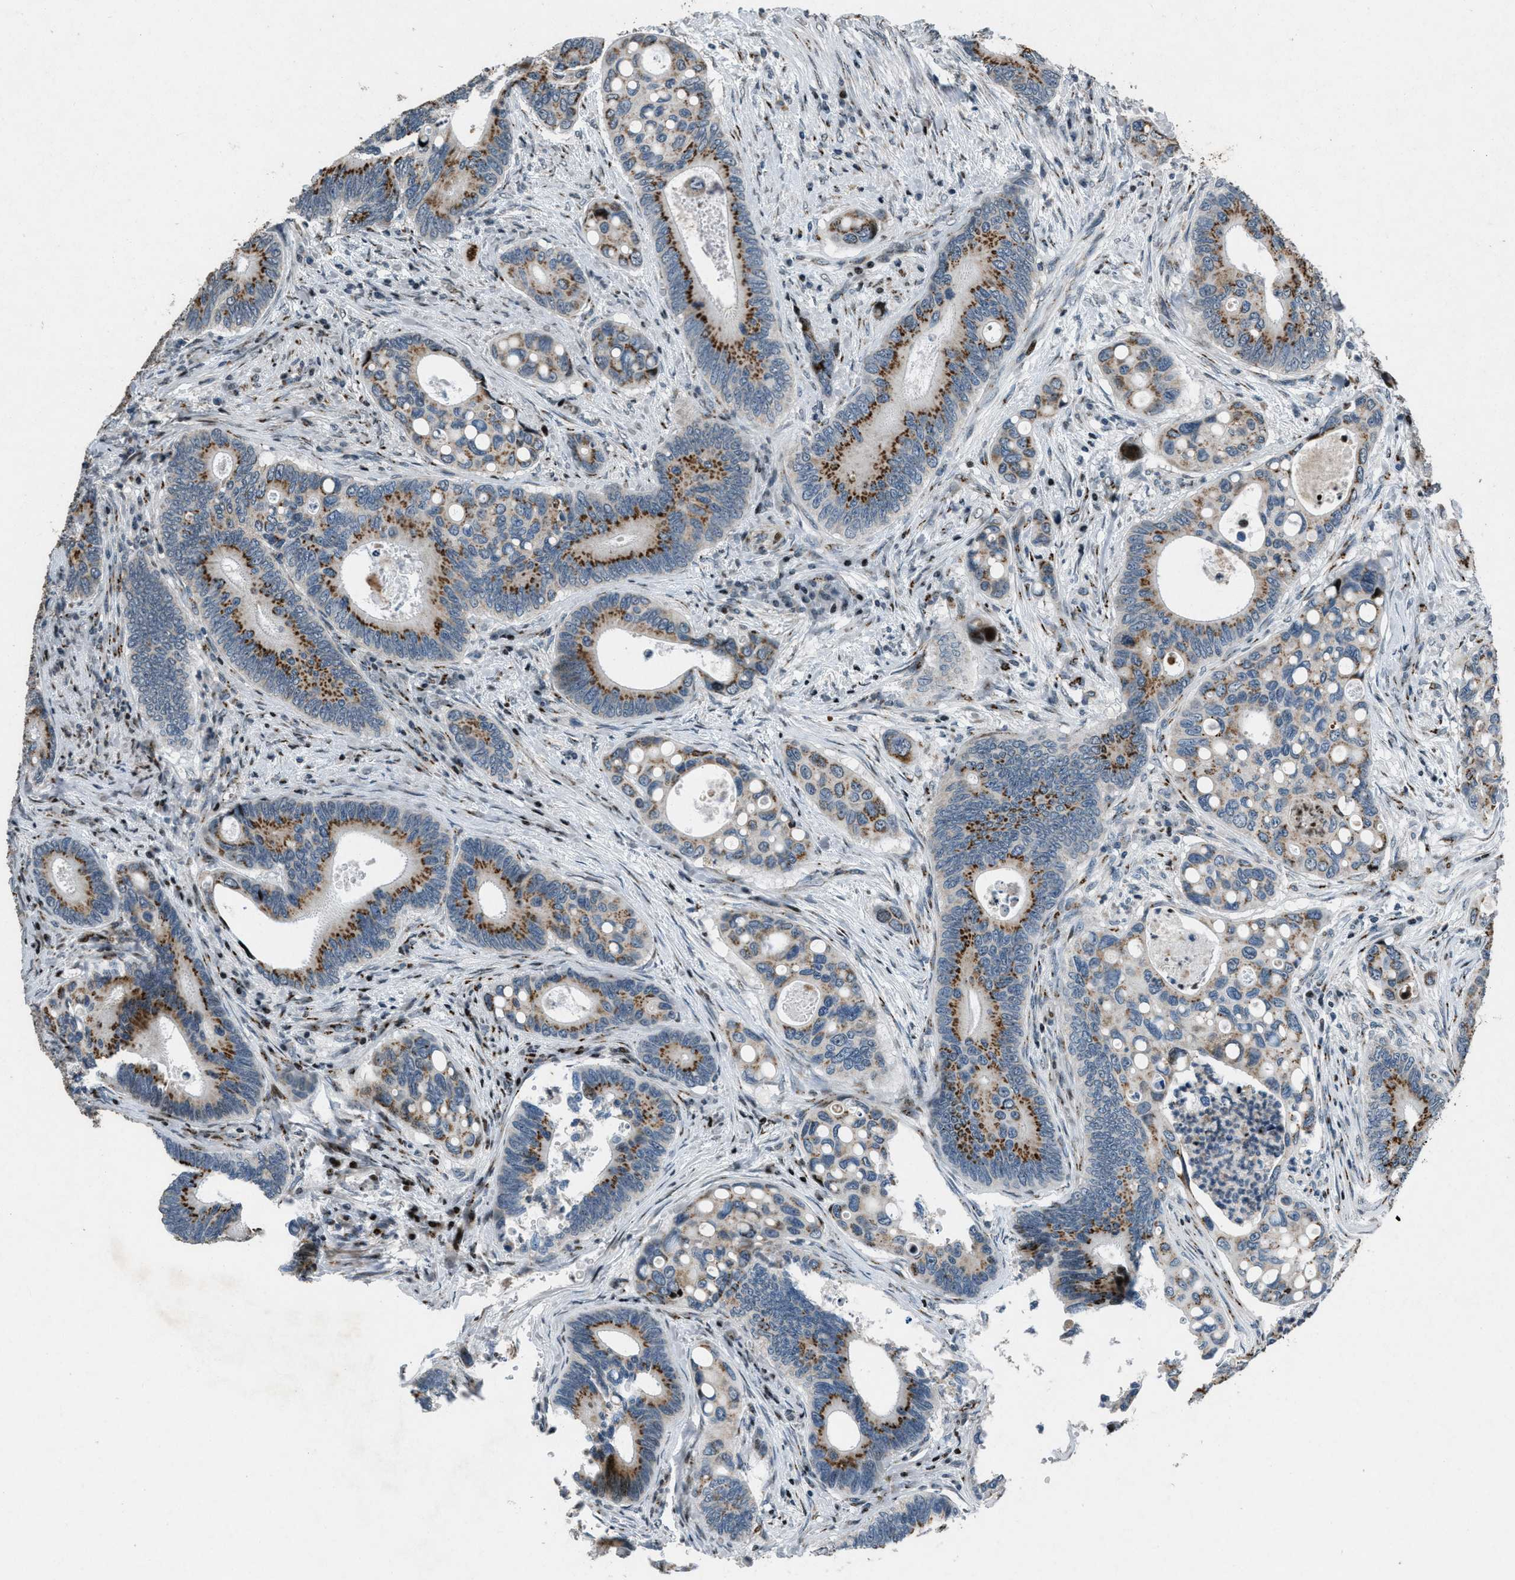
{"staining": {"intensity": "strong", "quantity": ">75%", "location": "cytoplasmic/membranous"}, "tissue": "colorectal cancer", "cell_type": "Tumor cells", "image_type": "cancer", "snomed": [{"axis": "morphology", "description": "Inflammation, NOS"}, {"axis": "morphology", "description": "Adenocarcinoma, NOS"}, {"axis": "topography", "description": "Colon"}], "caption": "Protein expression analysis of human colorectal adenocarcinoma reveals strong cytoplasmic/membranous expression in approximately >75% of tumor cells. The protein of interest is shown in brown color, while the nuclei are stained blue.", "gene": "GPC6", "patient": {"sex": "male", "age": 72}}